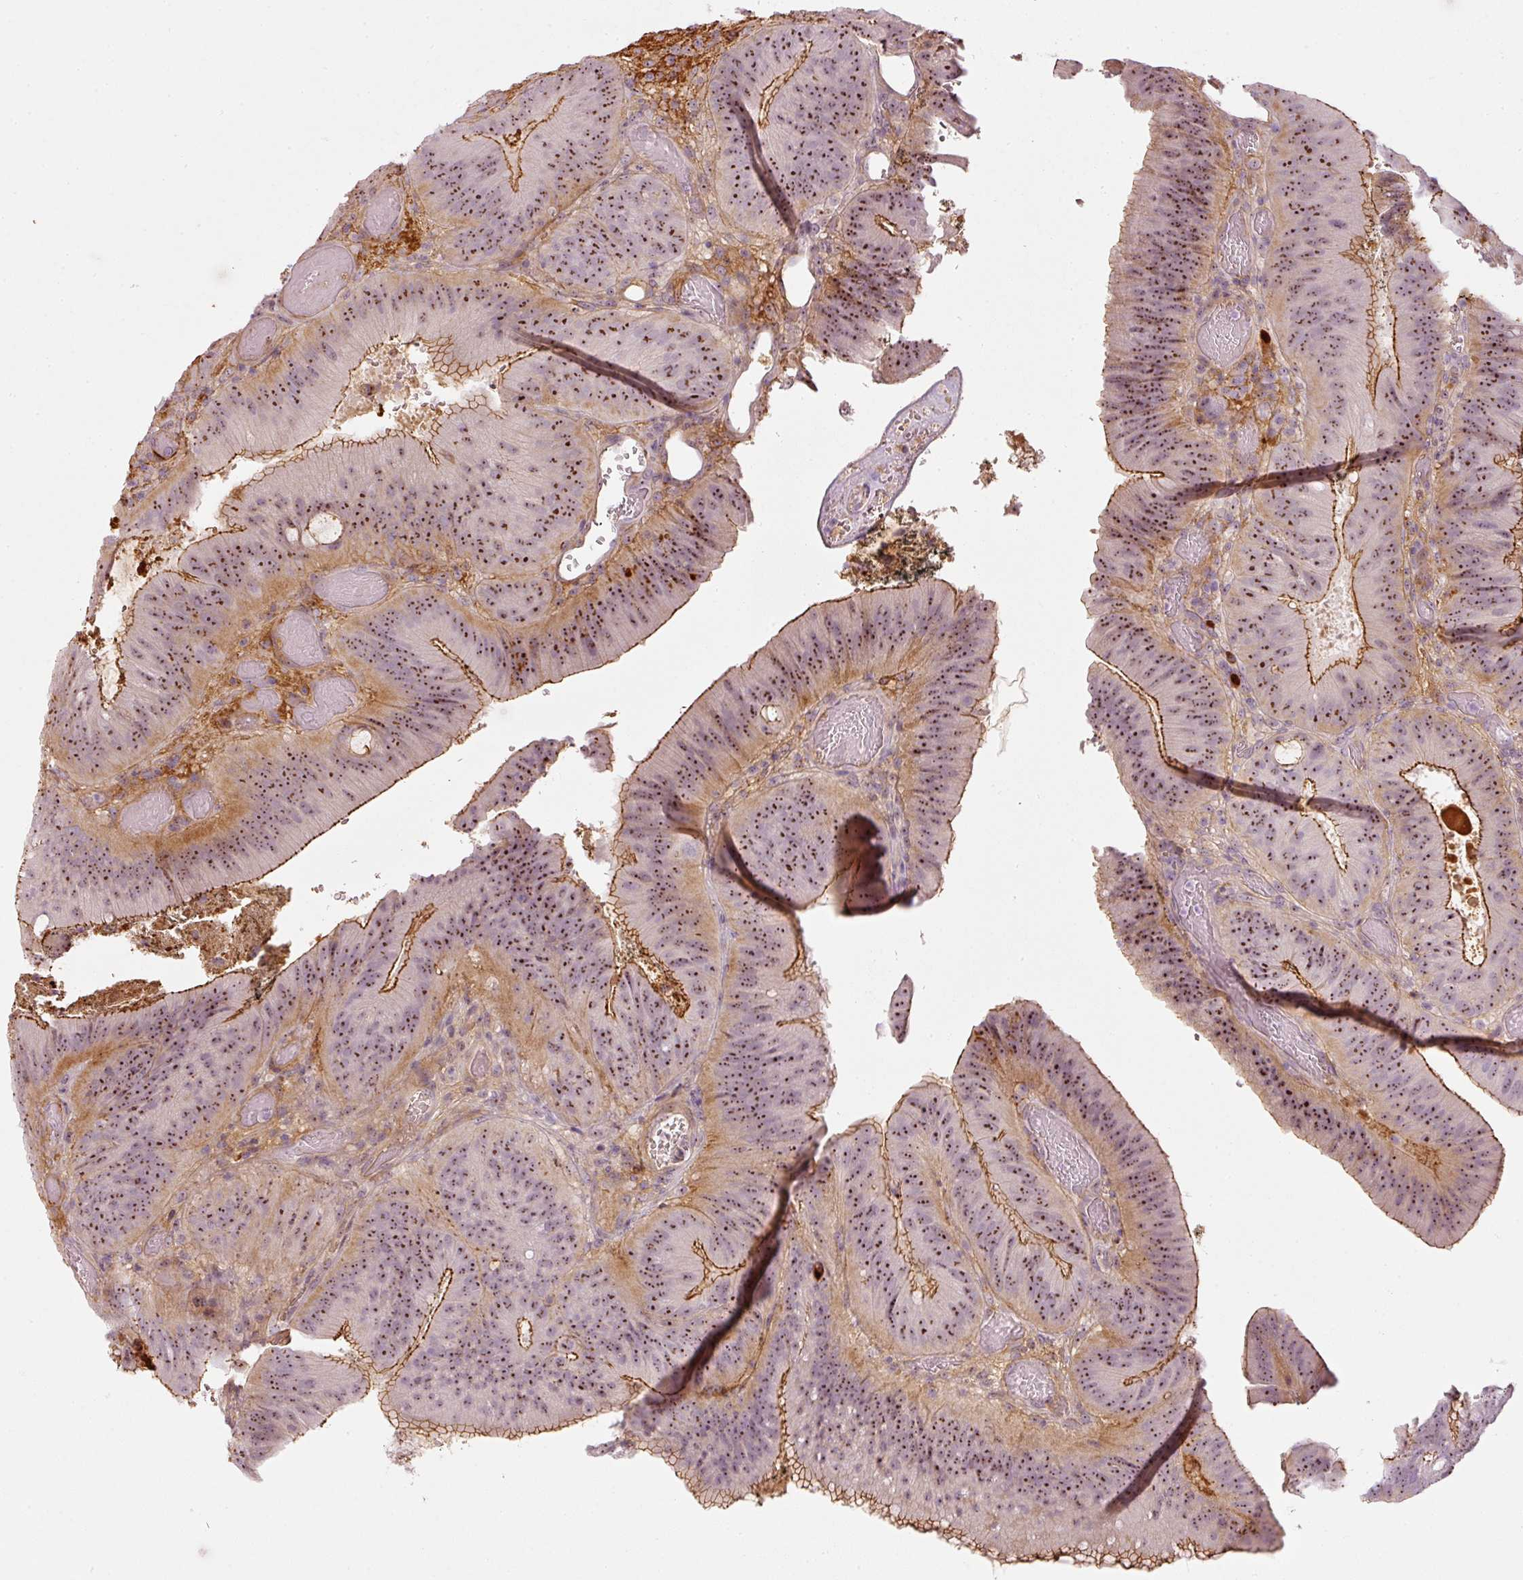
{"staining": {"intensity": "moderate", "quantity": ">75%", "location": "cytoplasmic/membranous,nuclear"}, "tissue": "colorectal cancer", "cell_type": "Tumor cells", "image_type": "cancer", "snomed": [{"axis": "morphology", "description": "Adenocarcinoma, NOS"}, {"axis": "topography", "description": "Colon"}], "caption": "Immunohistochemical staining of human colorectal cancer (adenocarcinoma) shows medium levels of moderate cytoplasmic/membranous and nuclear protein expression in about >75% of tumor cells.", "gene": "VCAM1", "patient": {"sex": "female", "age": 43}}